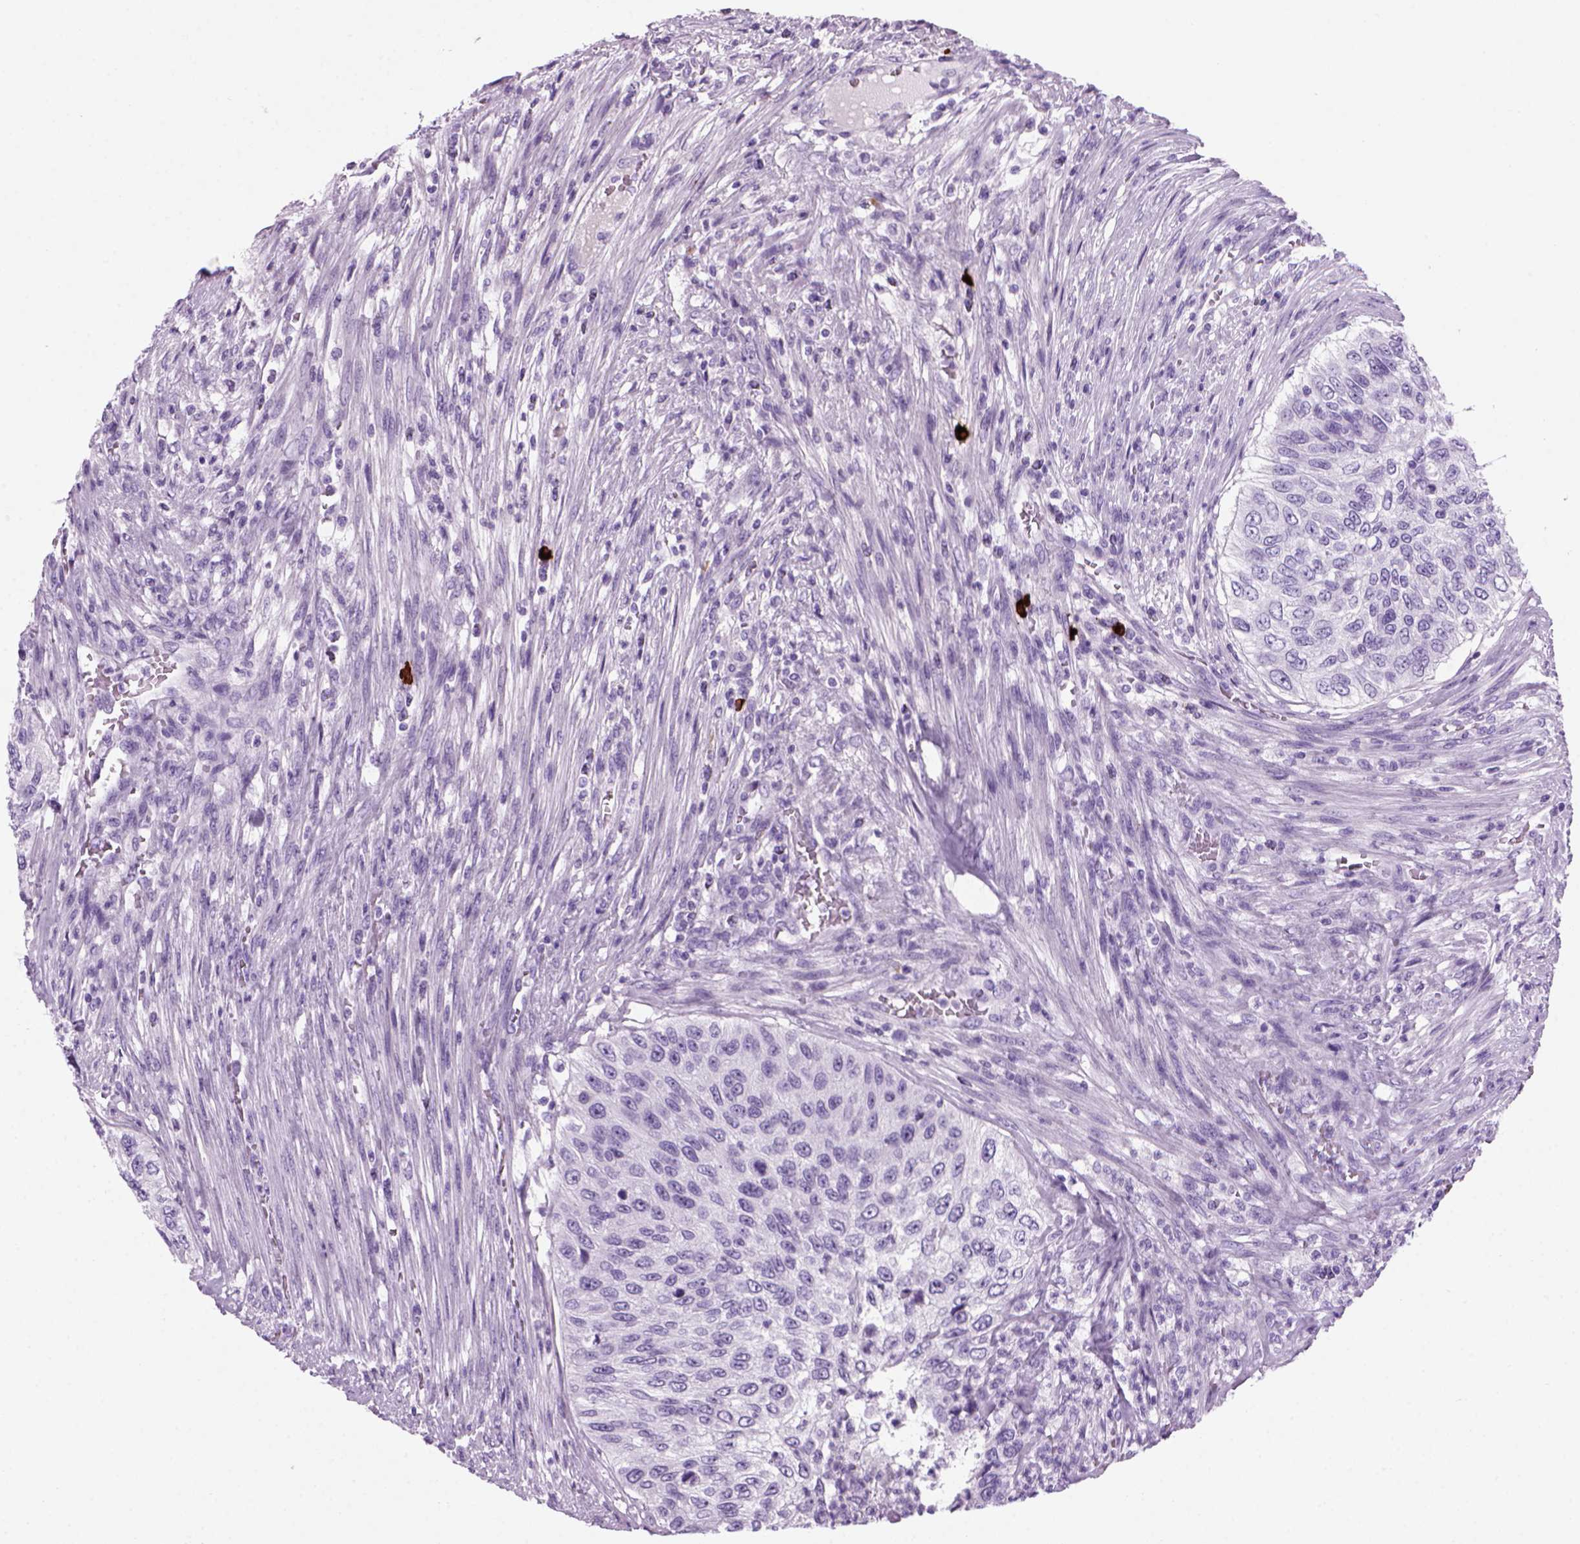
{"staining": {"intensity": "negative", "quantity": "none", "location": "none"}, "tissue": "urothelial cancer", "cell_type": "Tumor cells", "image_type": "cancer", "snomed": [{"axis": "morphology", "description": "Urothelial carcinoma, High grade"}, {"axis": "topography", "description": "Urinary bladder"}], "caption": "Tumor cells are negative for protein expression in human urothelial cancer.", "gene": "MZB1", "patient": {"sex": "female", "age": 60}}